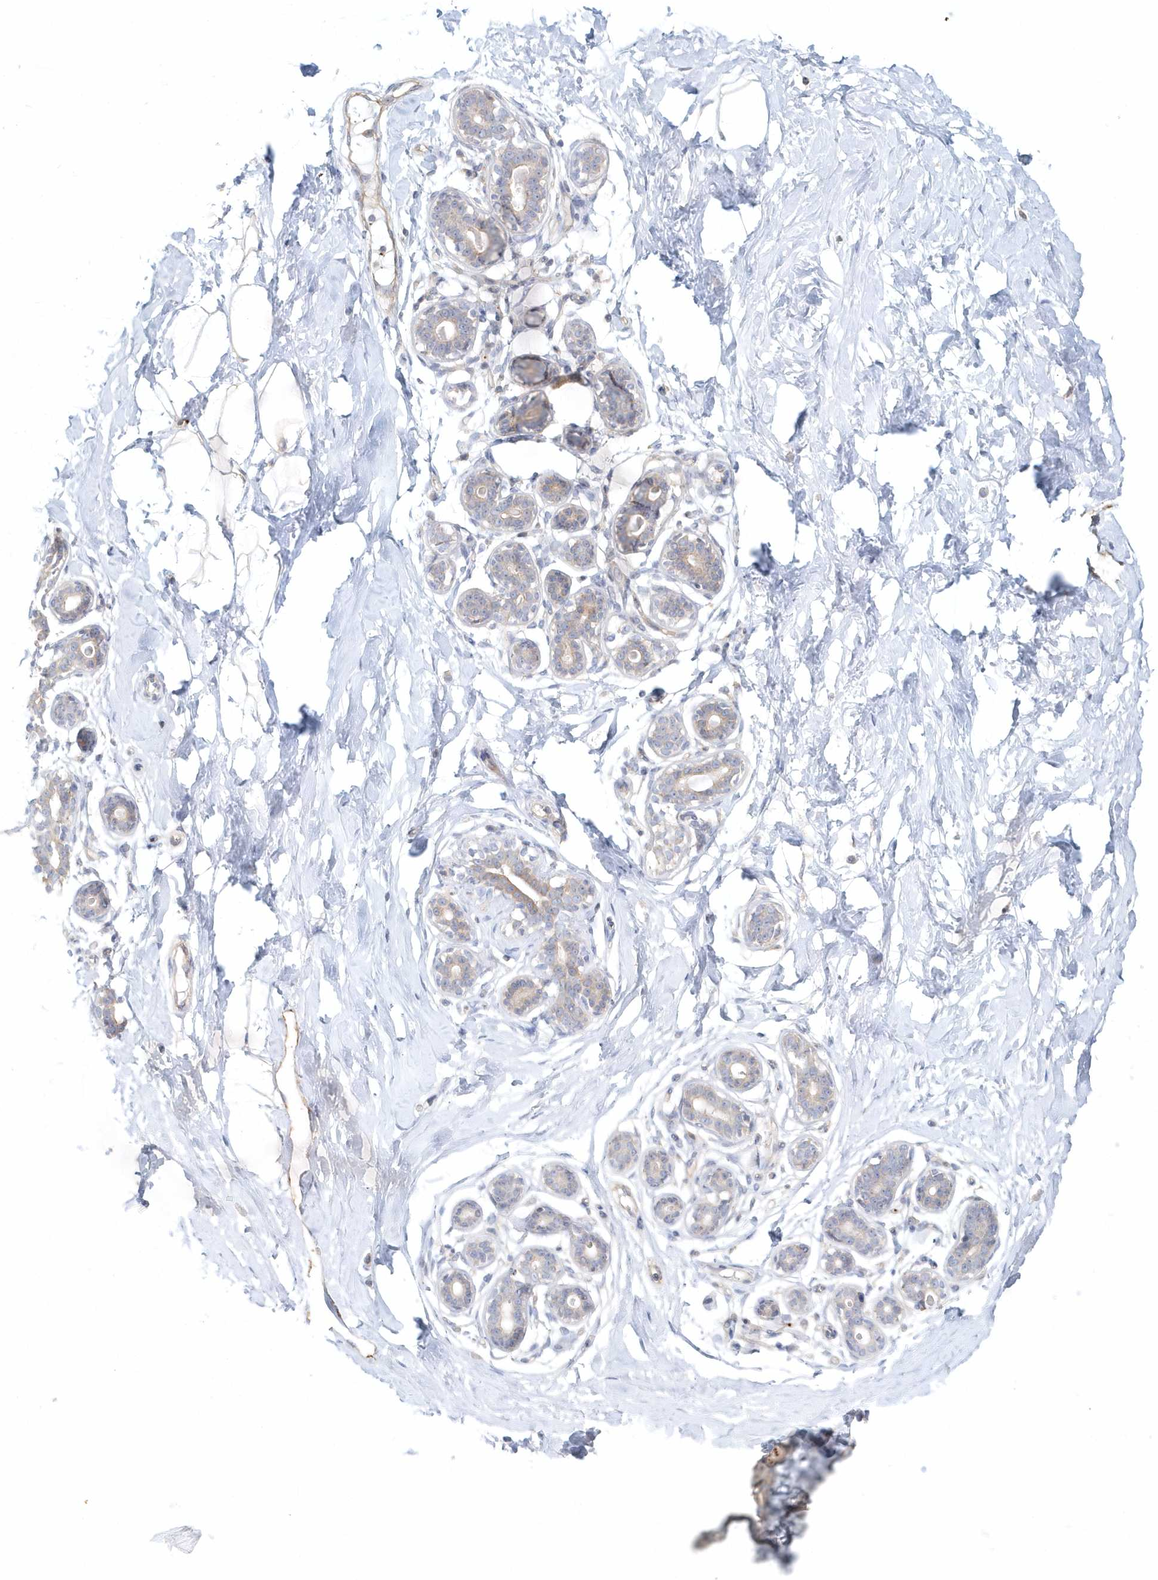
{"staining": {"intensity": "negative", "quantity": "none", "location": "none"}, "tissue": "breast", "cell_type": "Adipocytes", "image_type": "normal", "snomed": [{"axis": "morphology", "description": "Normal tissue, NOS"}, {"axis": "morphology", "description": "Adenoma, NOS"}, {"axis": "topography", "description": "Breast"}], "caption": "This histopathology image is of unremarkable breast stained with immunohistochemistry to label a protein in brown with the nuclei are counter-stained blue. There is no positivity in adipocytes.", "gene": "MMRN1", "patient": {"sex": "female", "age": 23}}